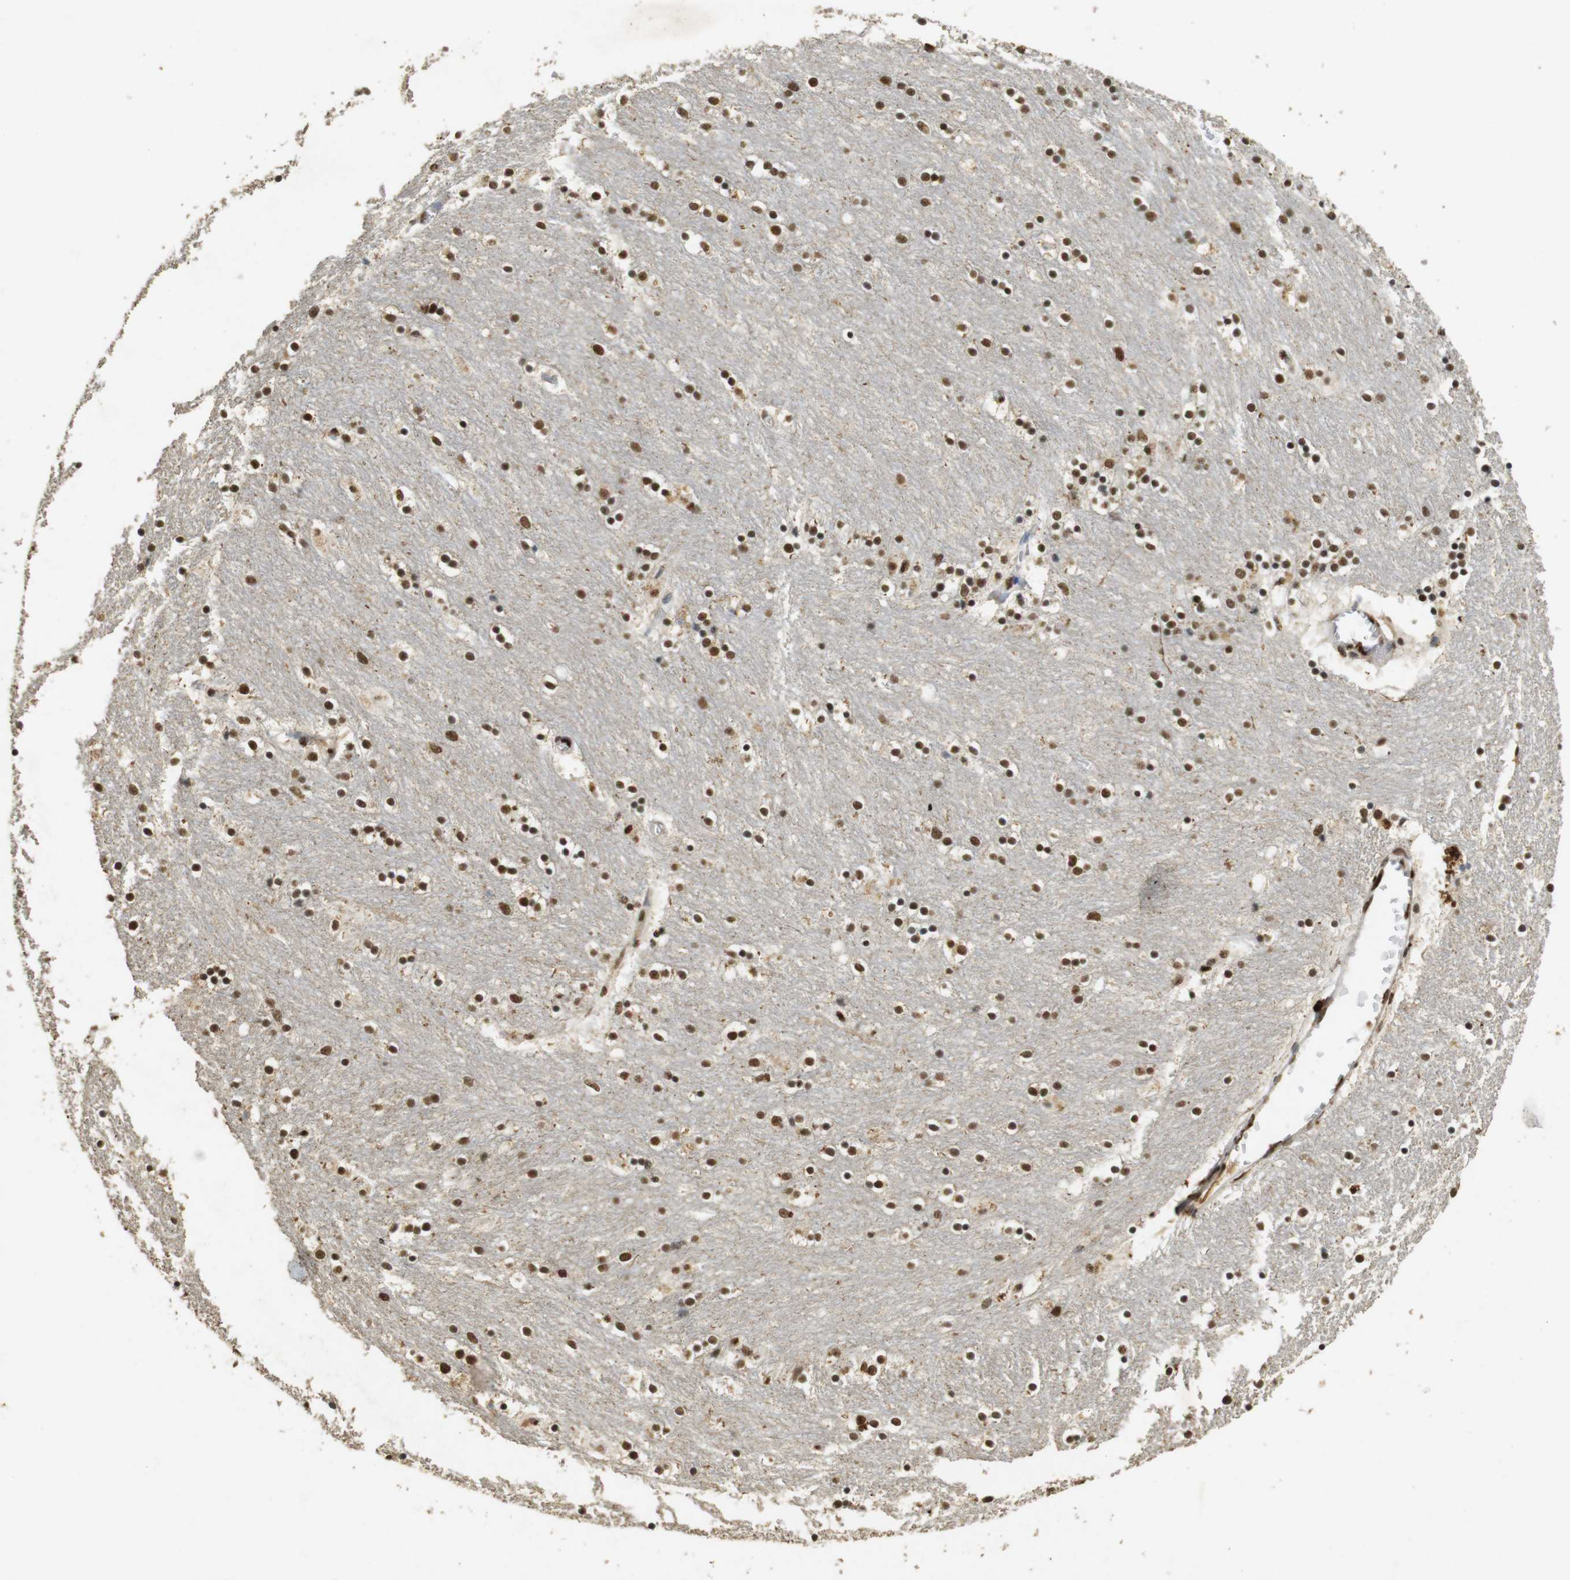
{"staining": {"intensity": "strong", "quantity": ">75%", "location": "nuclear"}, "tissue": "caudate", "cell_type": "Glial cells", "image_type": "normal", "snomed": [{"axis": "morphology", "description": "Normal tissue, NOS"}, {"axis": "topography", "description": "Lateral ventricle wall"}], "caption": "Strong nuclear expression is present in about >75% of glial cells in benign caudate.", "gene": "GATA4", "patient": {"sex": "female", "age": 54}}